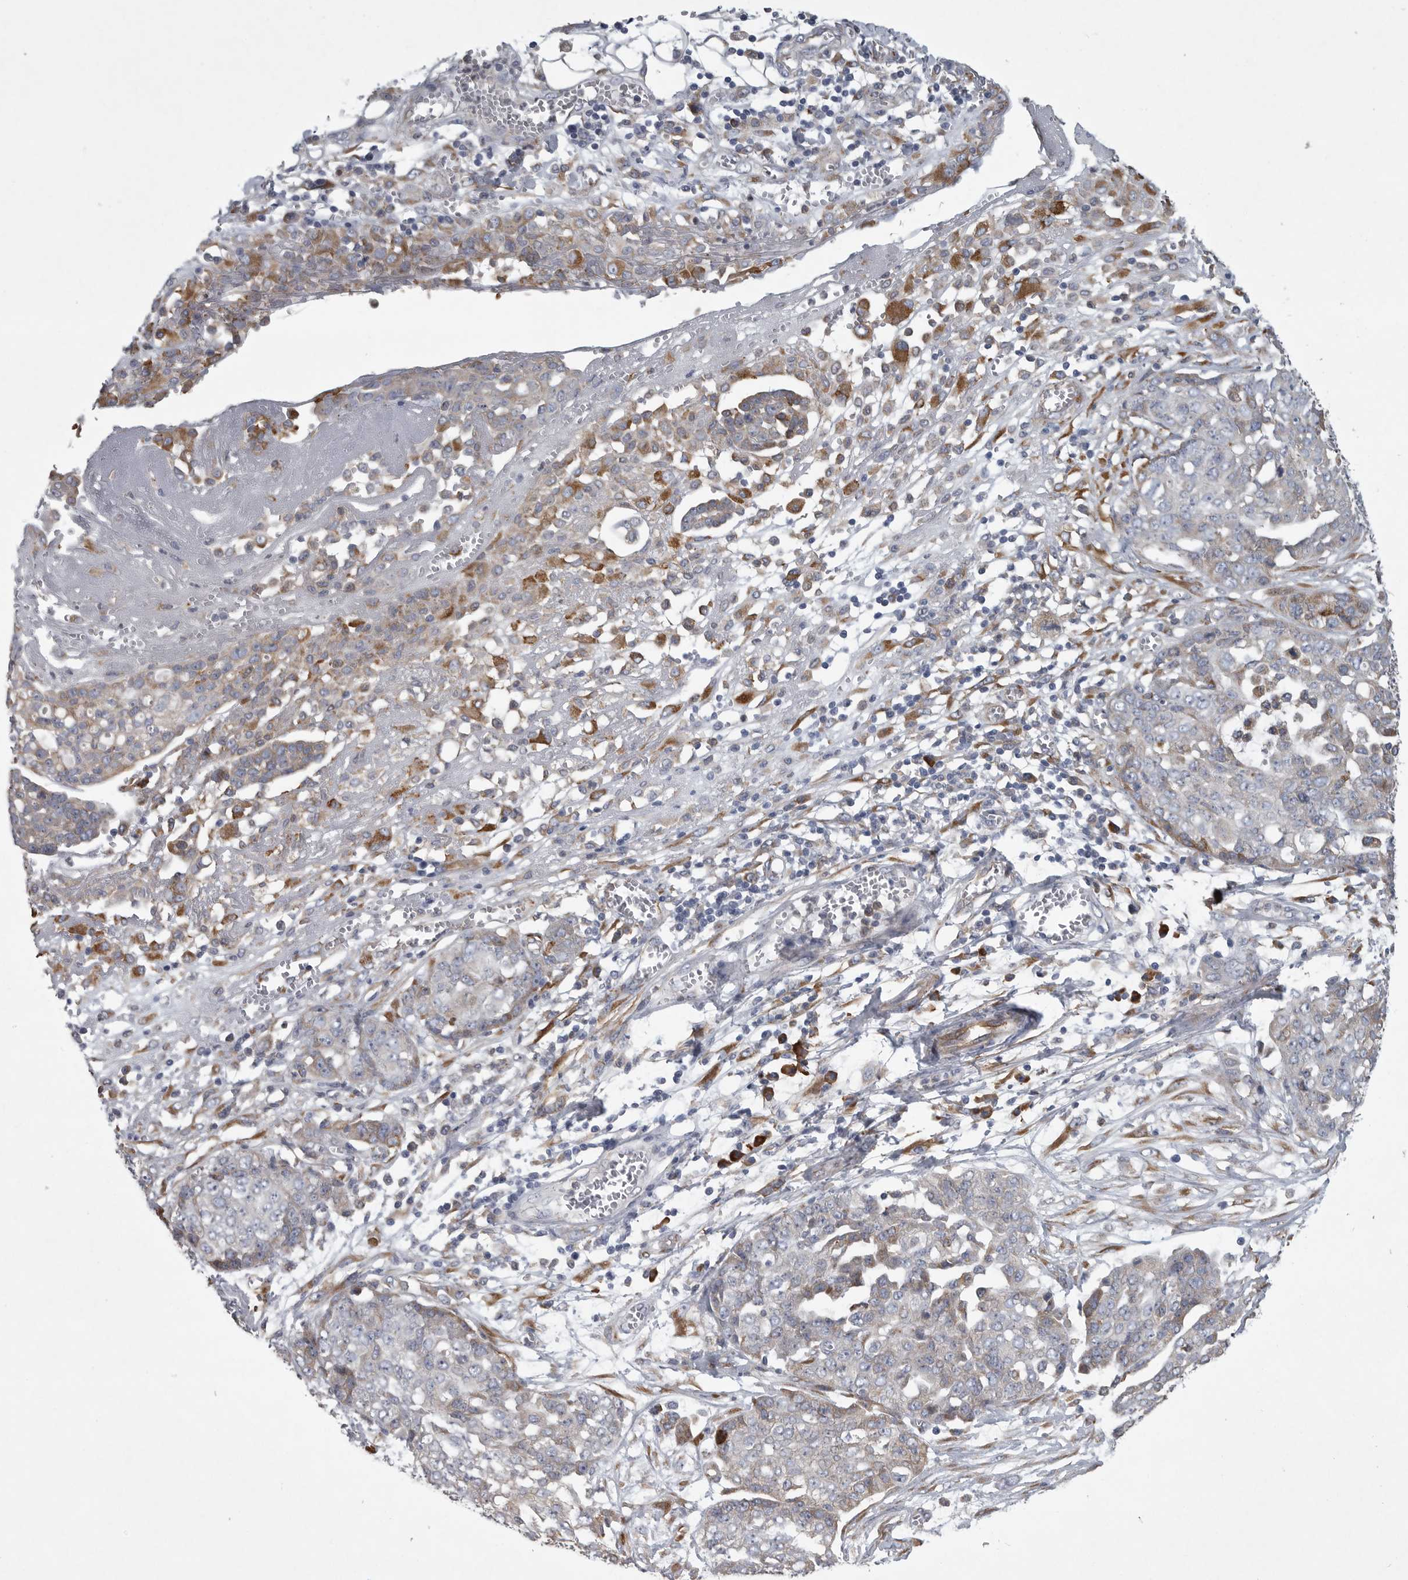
{"staining": {"intensity": "moderate", "quantity": "<25%", "location": "cytoplasmic/membranous"}, "tissue": "ovarian cancer", "cell_type": "Tumor cells", "image_type": "cancer", "snomed": [{"axis": "morphology", "description": "Cystadenocarcinoma, serous, NOS"}, {"axis": "topography", "description": "Soft tissue"}, {"axis": "topography", "description": "Ovary"}], "caption": "Human ovarian cancer stained with a brown dye reveals moderate cytoplasmic/membranous positive positivity in approximately <25% of tumor cells.", "gene": "MINPP1", "patient": {"sex": "female", "age": 57}}